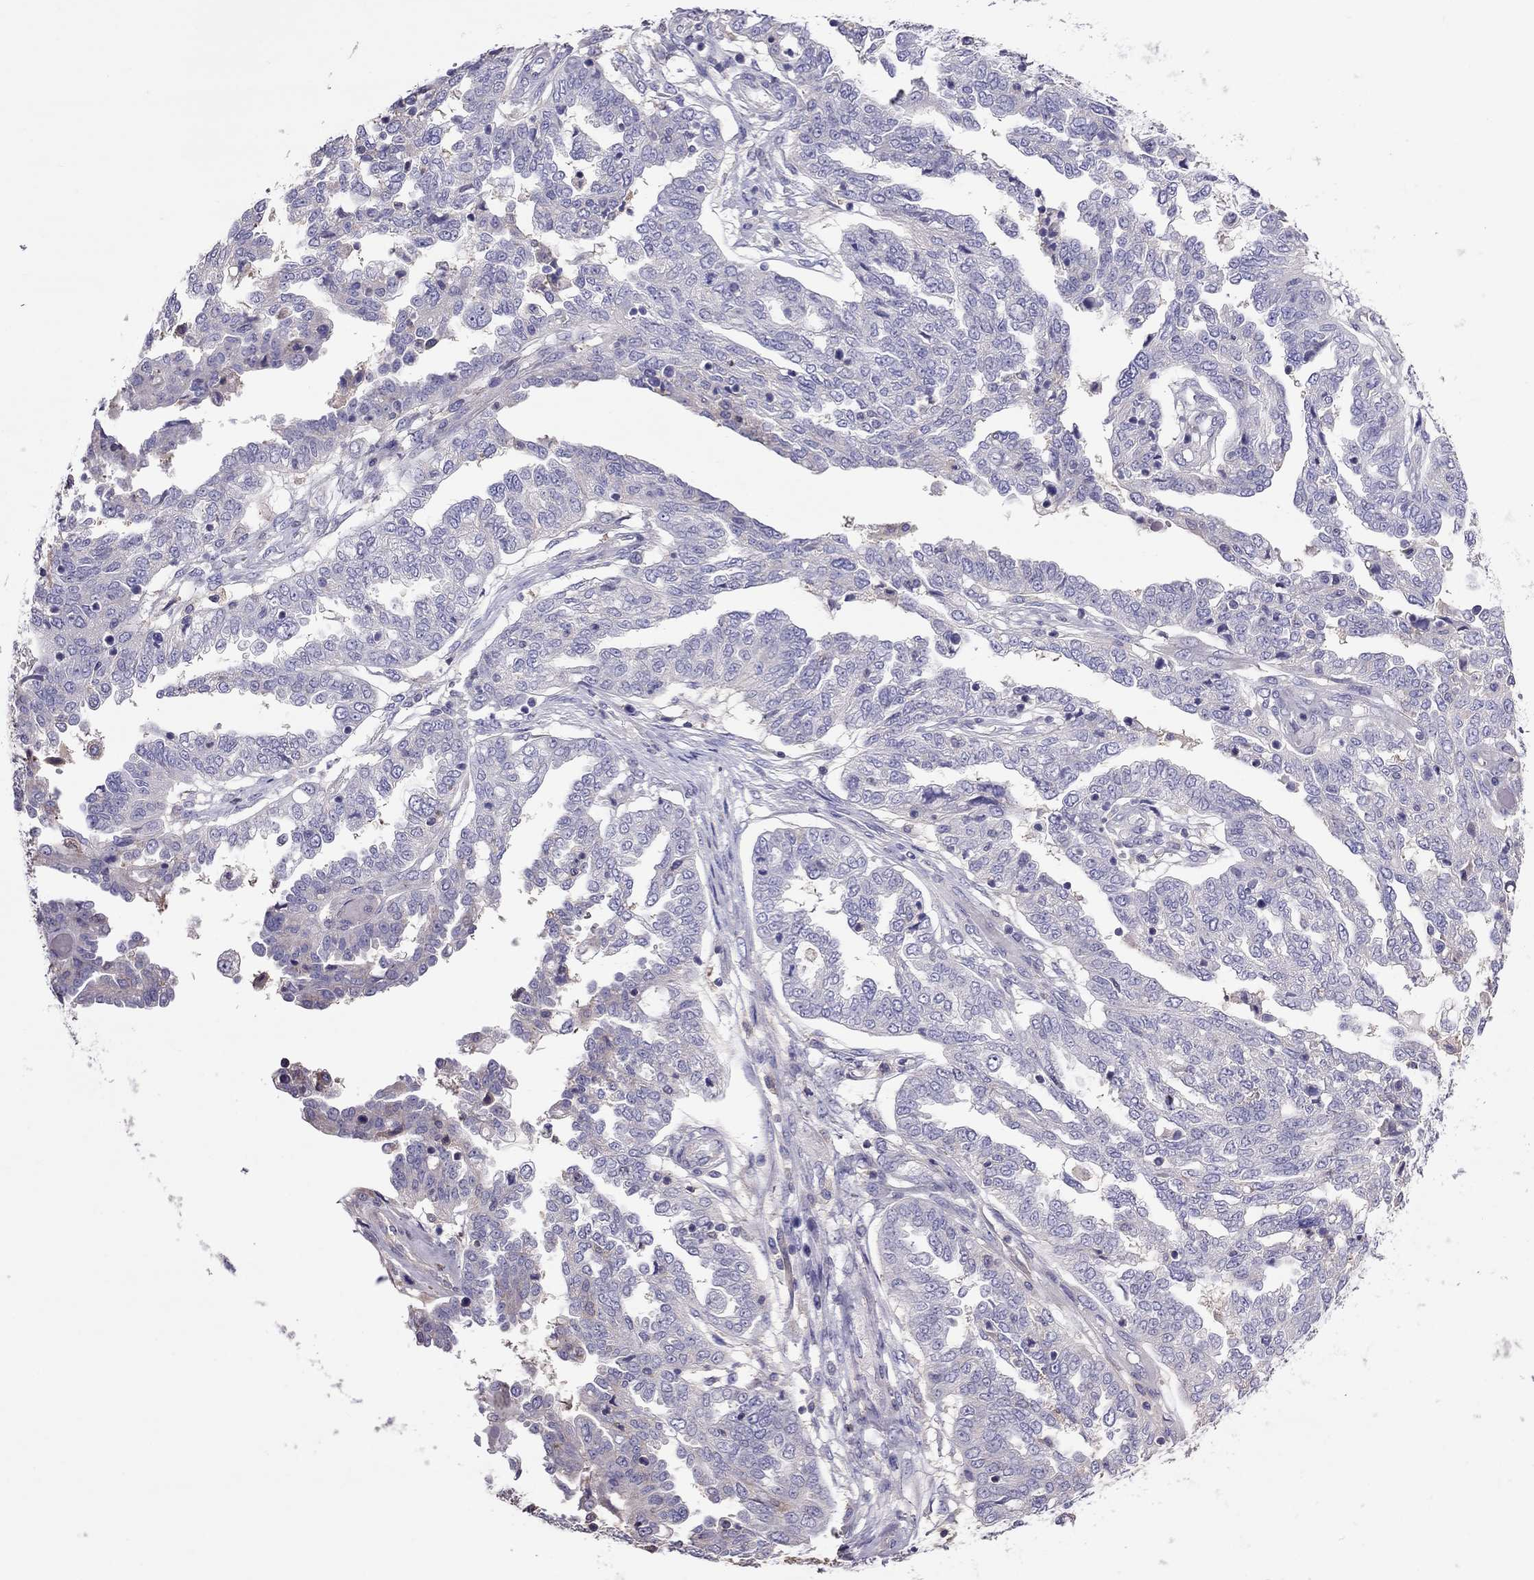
{"staining": {"intensity": "negative", "quantity": "none", "location": "none"}, "tissue": "ovarian cancer", "cell_type": "Tumor cells", "image_type": "cancer", "snomed": [{"axis": "morphology", "description": "Cystadenocarcinoma, serous, NOS"}, {"axis": "topography", "description": "Ovary"}], "caption": "The micrograph exhibits no significant expression in tumor cells of ovarian serous cystadenocarcinoma.", "gene": "TEX22", "patient": {"sex": "female", "age": 67}}